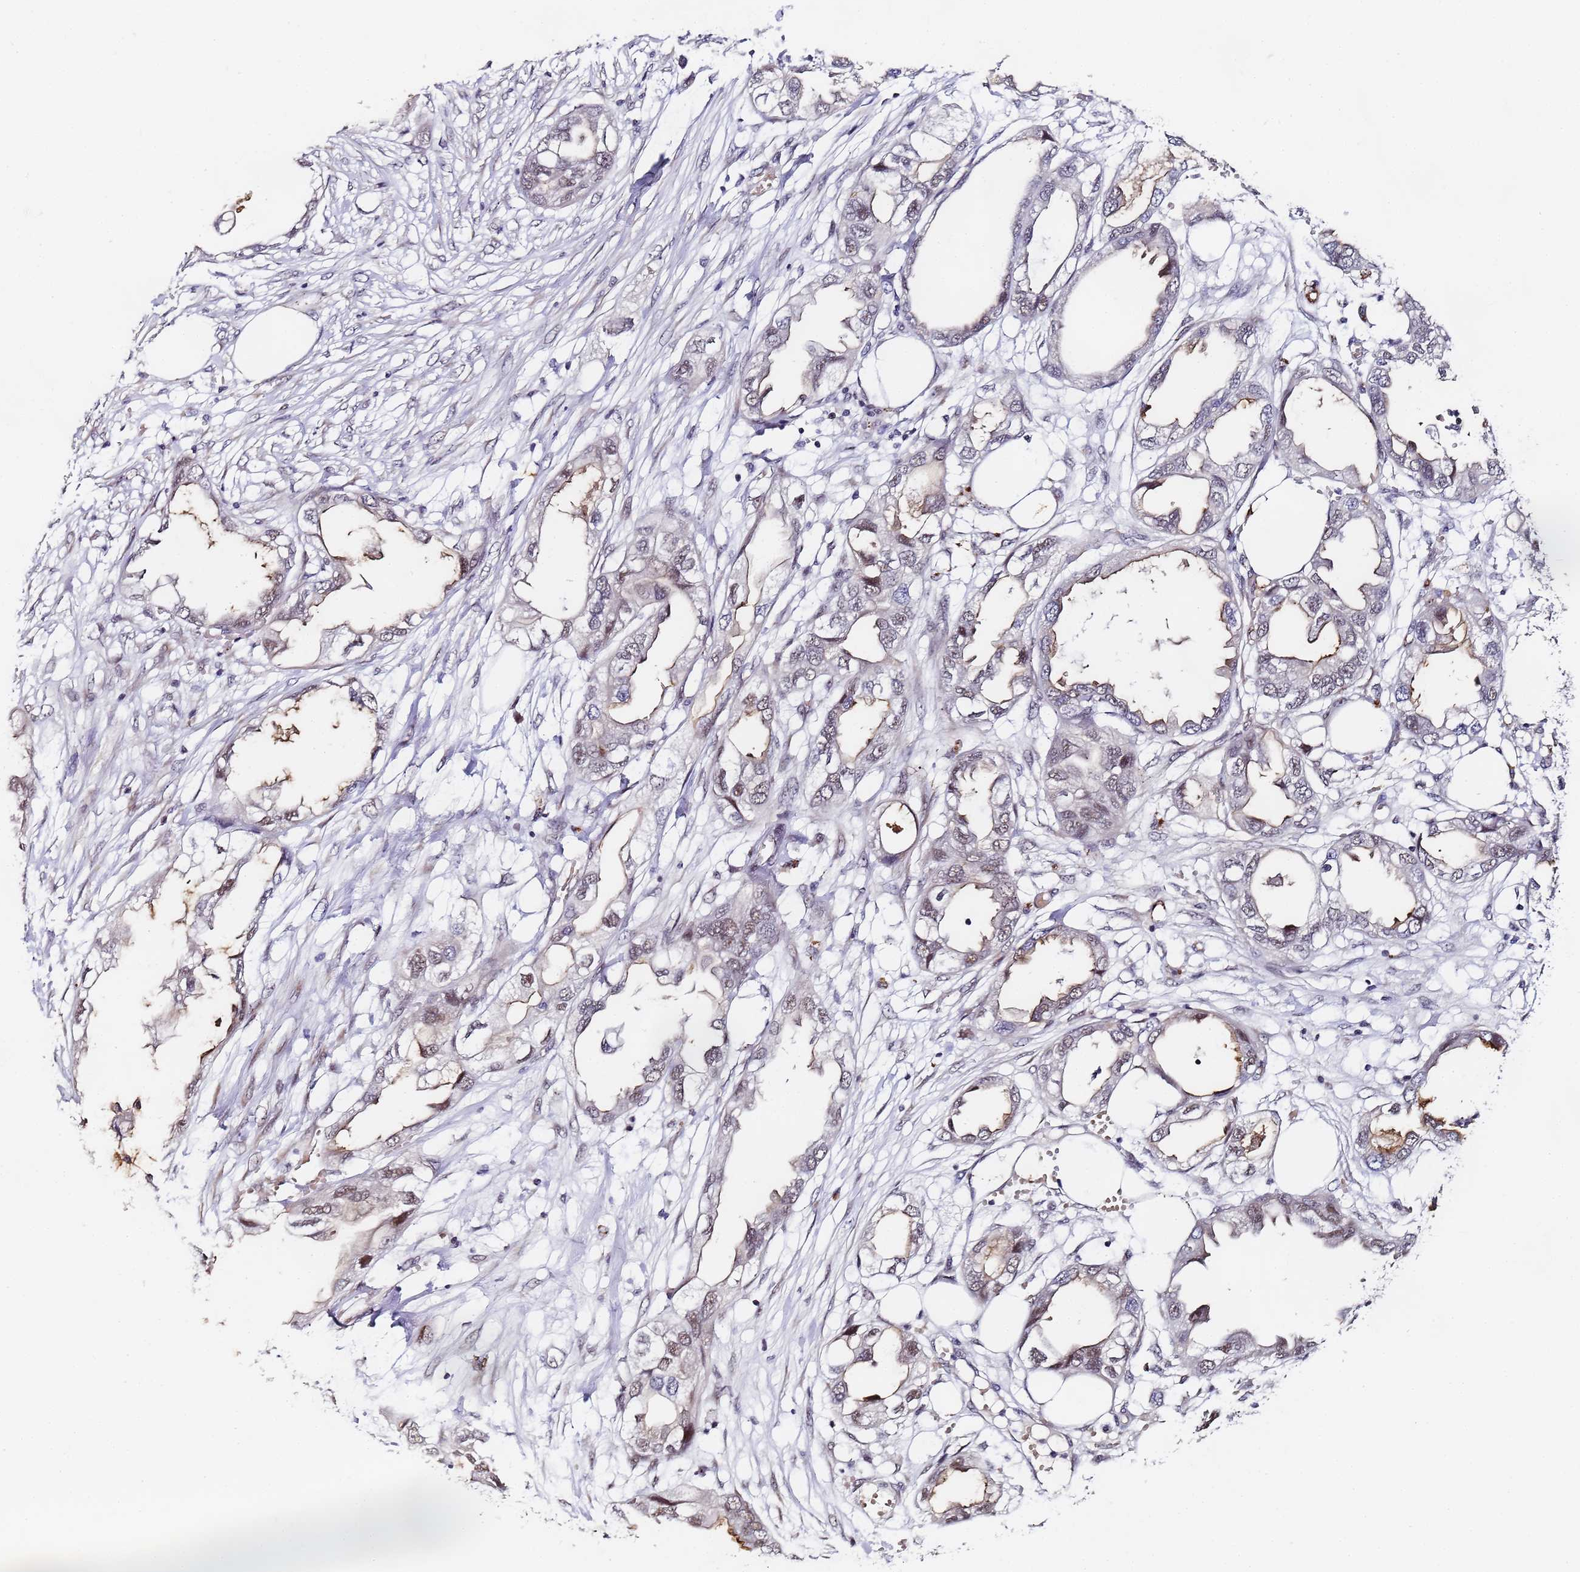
{"staining": {"intensity": "moderate", "quantity": "<25%", "location": "cytoplasmic/membranous,nuclear"}, "tissue": "endometrial cancer", "cell_type": "Tumor cells", "image_type": "cancer", "snomed": [{"axis": "morphology", "description": "Adenocarcinoma, NOS"}, {"axis": "morphology", "description": "Adenocarcinoma, metastatic, NOS"}, {"axis": "topography", "description": "Adipose tissue"}, {"axis": "topography", "description": "Endometrium"}], "caption": "Endometrial adenocarcinoma was stained to show a protein in brown. There is low levels of moderate cytoplasmic/membranous and nuclear staining in approximately <25% of tumor cells.", "gene": "FNBP4", "patient": {"sex": "female", "age": 67}}